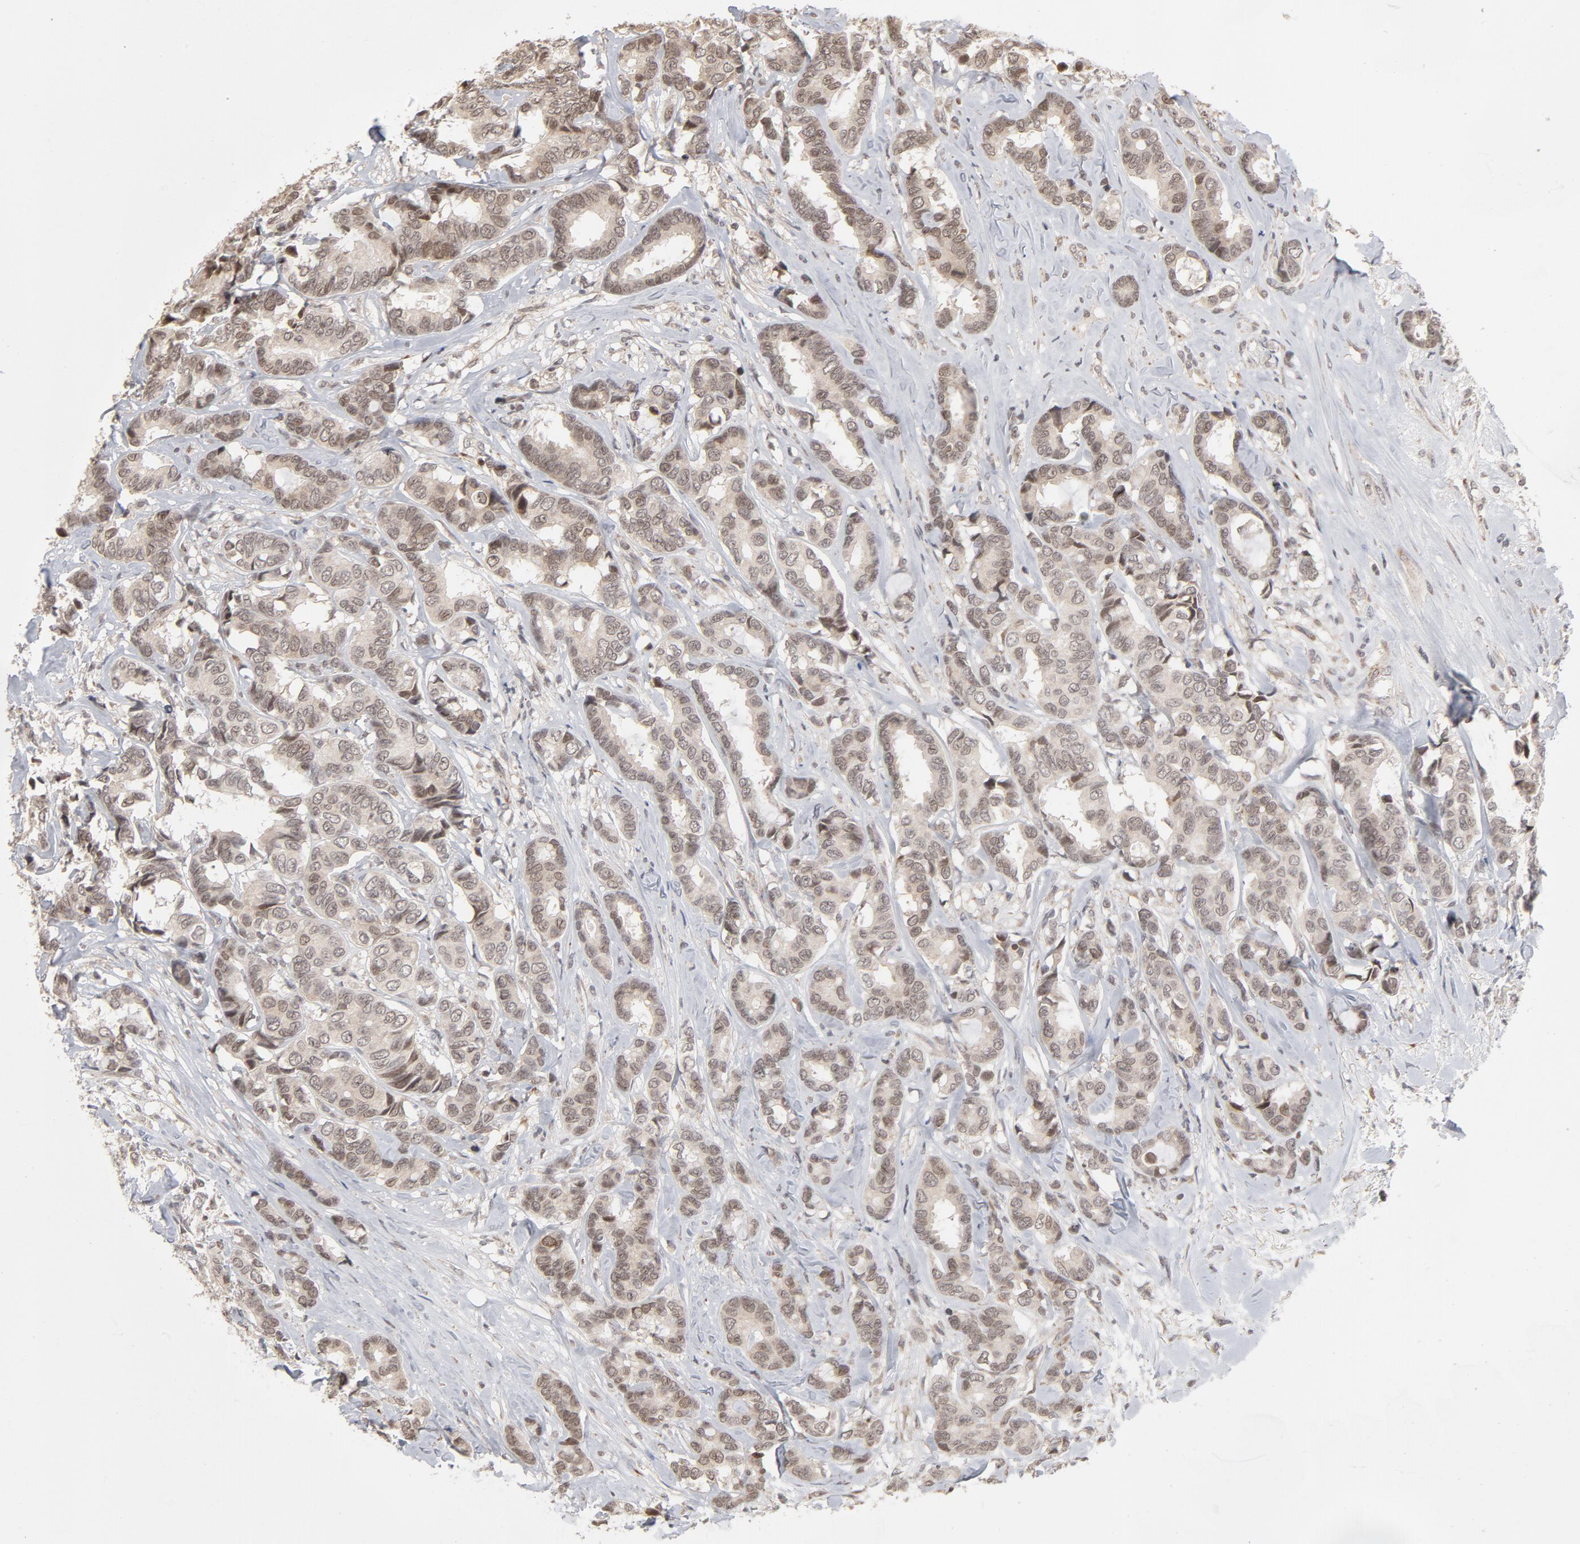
{"staining": {"intensity": "weak", "quantity": ">75%", "location": "cytoplasmic/membranous,nuclear"}, "tissue": "breast cancer", "cell_type": "Tumor cells", "image_type": "cancer", "snomed": [{"axis": "morphology", "description": "Duct carcinoma"}, {"axis": "topography", "description": "Breast"}], "caption": "Weak cytoplasmic/membranous and nuclear protein expression is identified in about >75% of tumor cells in breast cancer. Nuclei are stained in blue.", "gene": "ARIH1", "patient": {"sex": "female", "age": 87}}